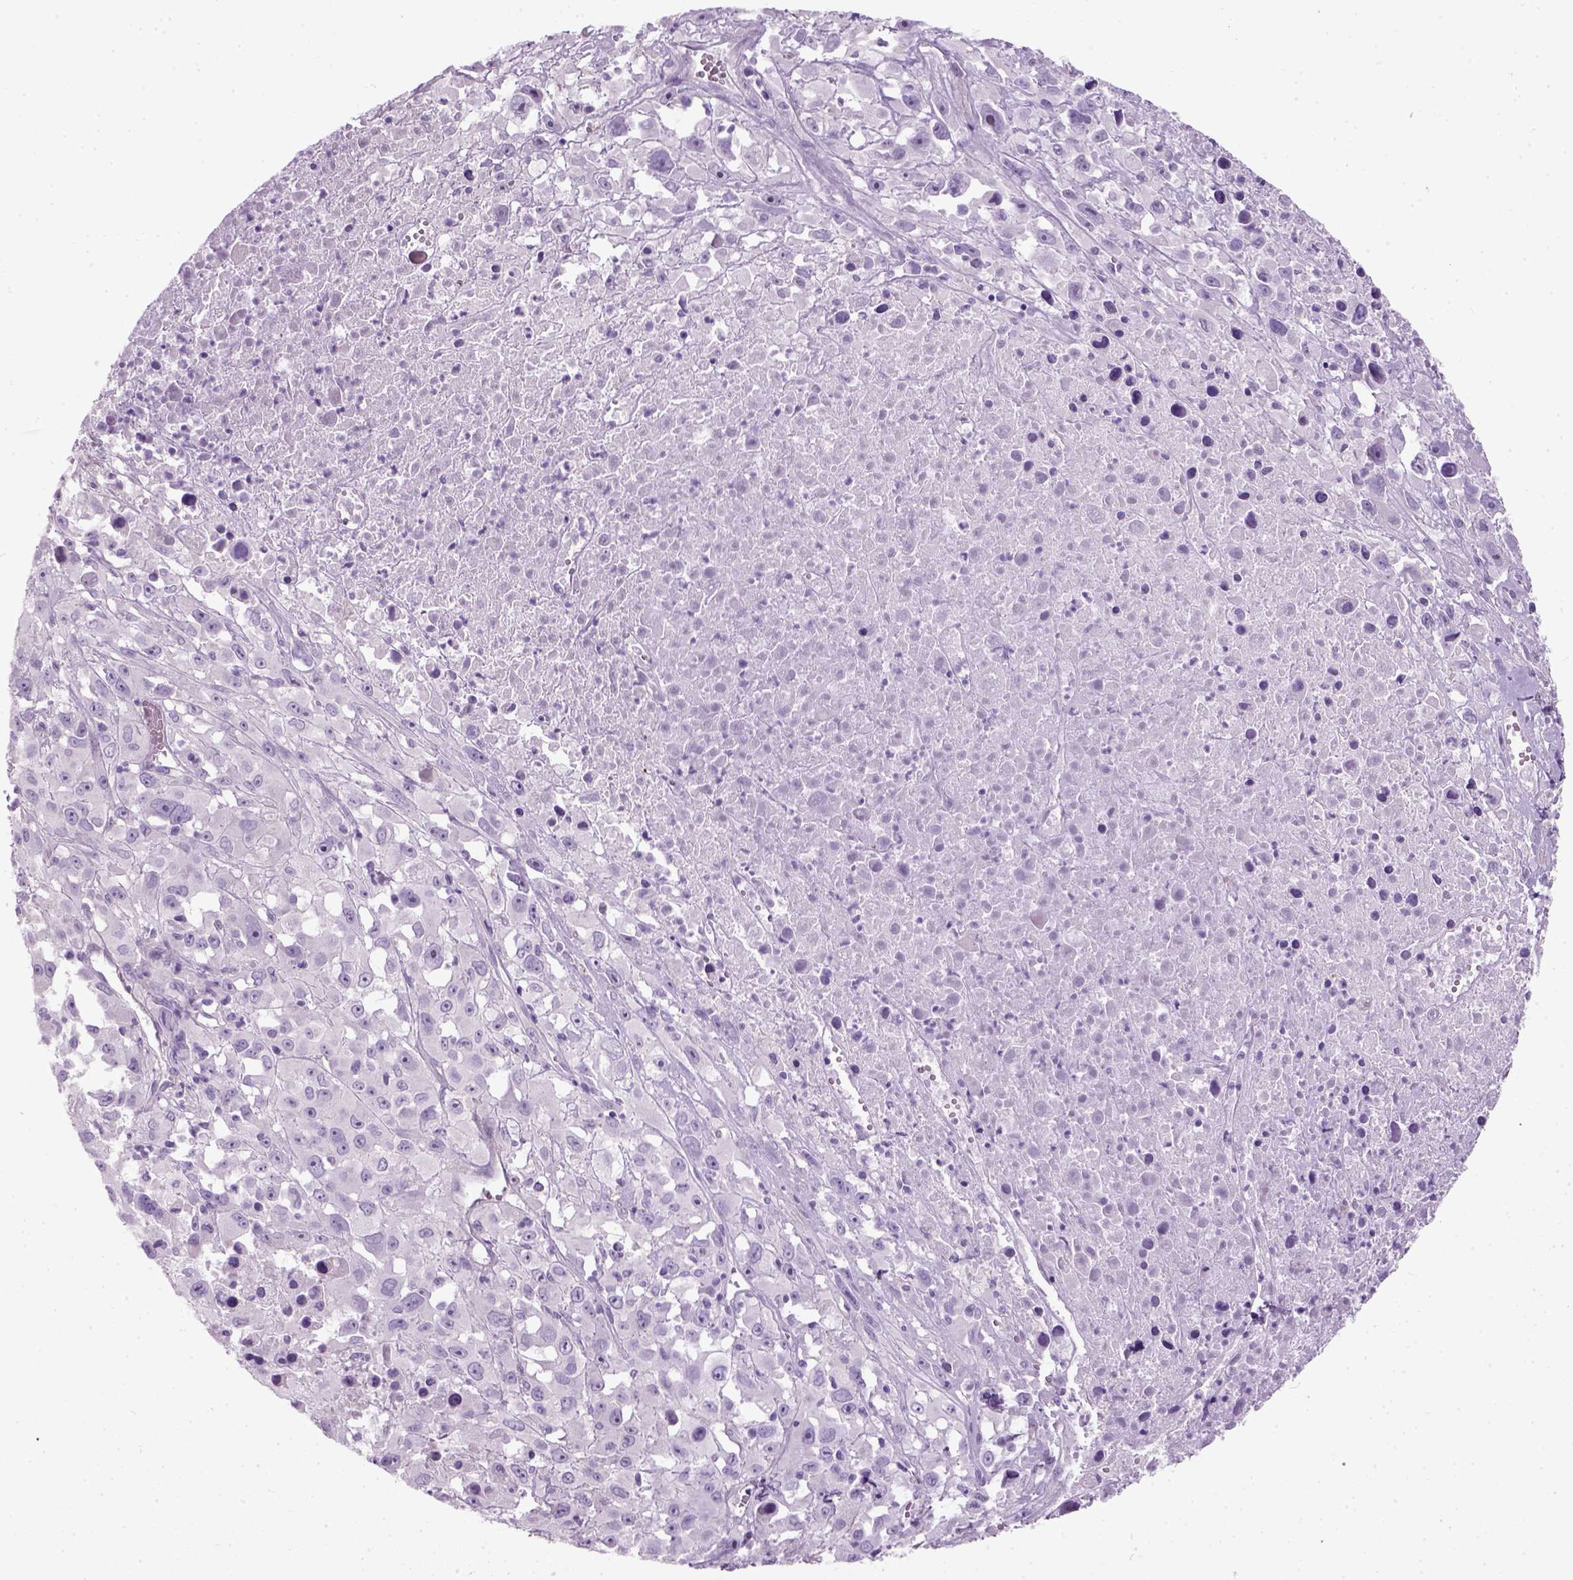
{"staining": {"intensity": "negative", "quantity": "none", "location": "none"}, "tissue": "melanoma", "cell_type": "Tumor cells", "image_type": "cancer", "snomed": [{"axis": "morphology", "description": "Malignant melanoma, Metastatic site"}, {"axis": "topography", "description": "Soft tissue"}], "caption": "The IHC photomicrograph has no significant expression in tumor cells of melanoma tissue. (Immunohistochemistry (ihc), brightfield microscopy, high magnification).", "gene": "FAM161A", "patient": {"sex": "male", "age": 50}}